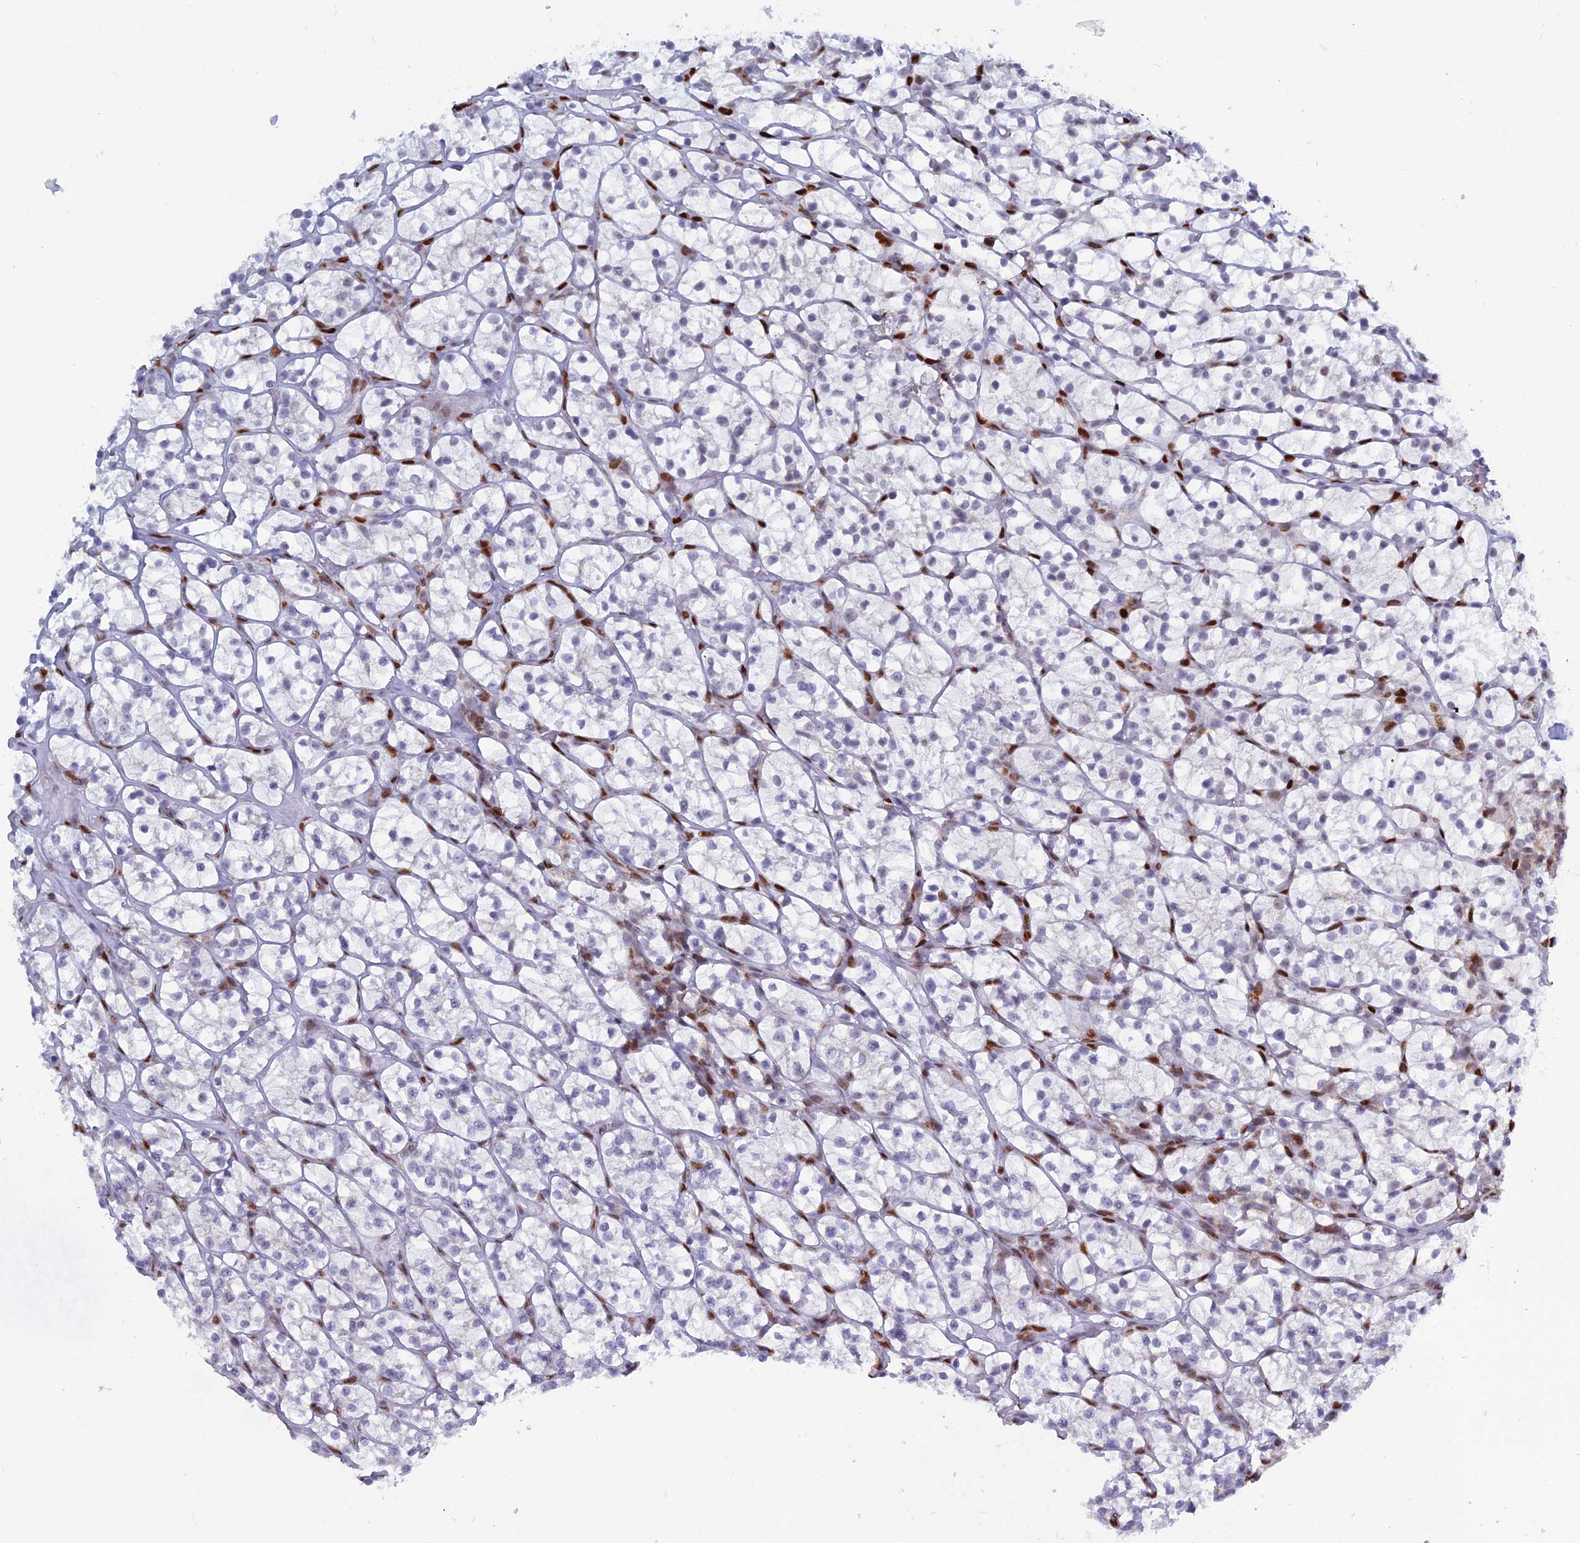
{"staining": {"intensity": "negative", "quantity": "none", "location": "none"}, "tissue": "renal cancer", "cell_type": "Tumor cells", "image_type": "cancer", "snomed": [{"axis": "morphology", "description": "Adenocarcinoma, NOS"}, {"axis": "topography", "description": "Kidney"}], "caption": "A photomicrograph of human renal cancer is negative for staining in tumor cells. (Brightfield microscopy of DAB IHC at high magnification).", "gene": "NOL4L", "patient": {"sex": "female", "age": 64}}